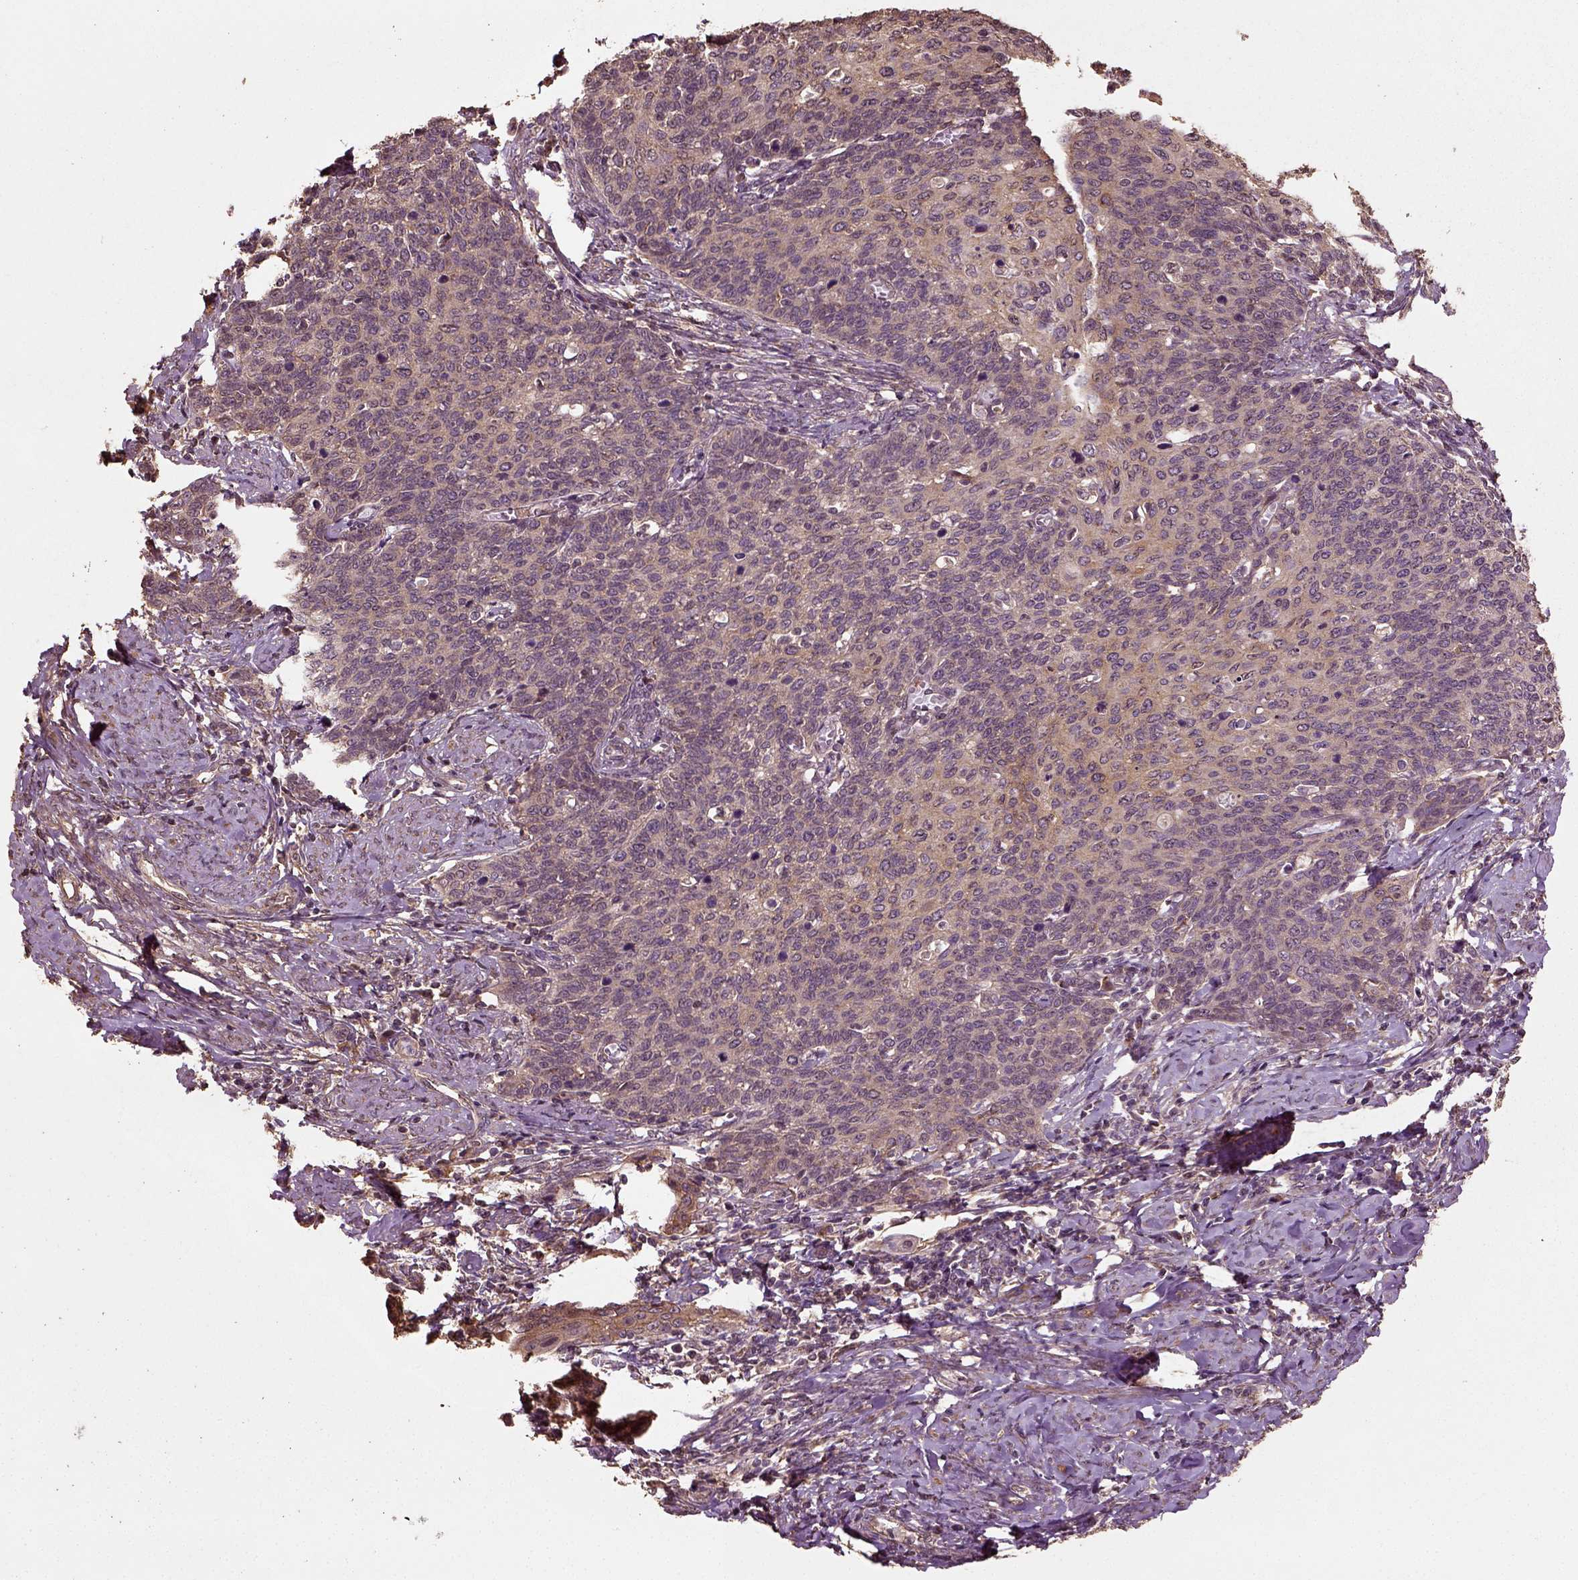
{"staining": {"intensity": "moderate", "quantity": "<25%", "location": "cytoplasmic/membranous"}, "tissue": "cervical cancer", "cell_type": "Tumor cells", "image_type": "cancer", "snomed": [{"axis": "morphology", "description": "Normal tissue, NOS"}, {"axis": "morphology", "description": "Squamous cell carcinoma, NOS"}, {"axis": "topography", "description": "Cervix"}], "caption": "DAB immunohistochemical staining of squamous cell carcinoma (cervical) exhibits moderate cytoplasmic/membranous protein expression in about <25% of tumor cells.", "gene": "ERV3-1", "patient": {"sex": "female", "age": 39}}